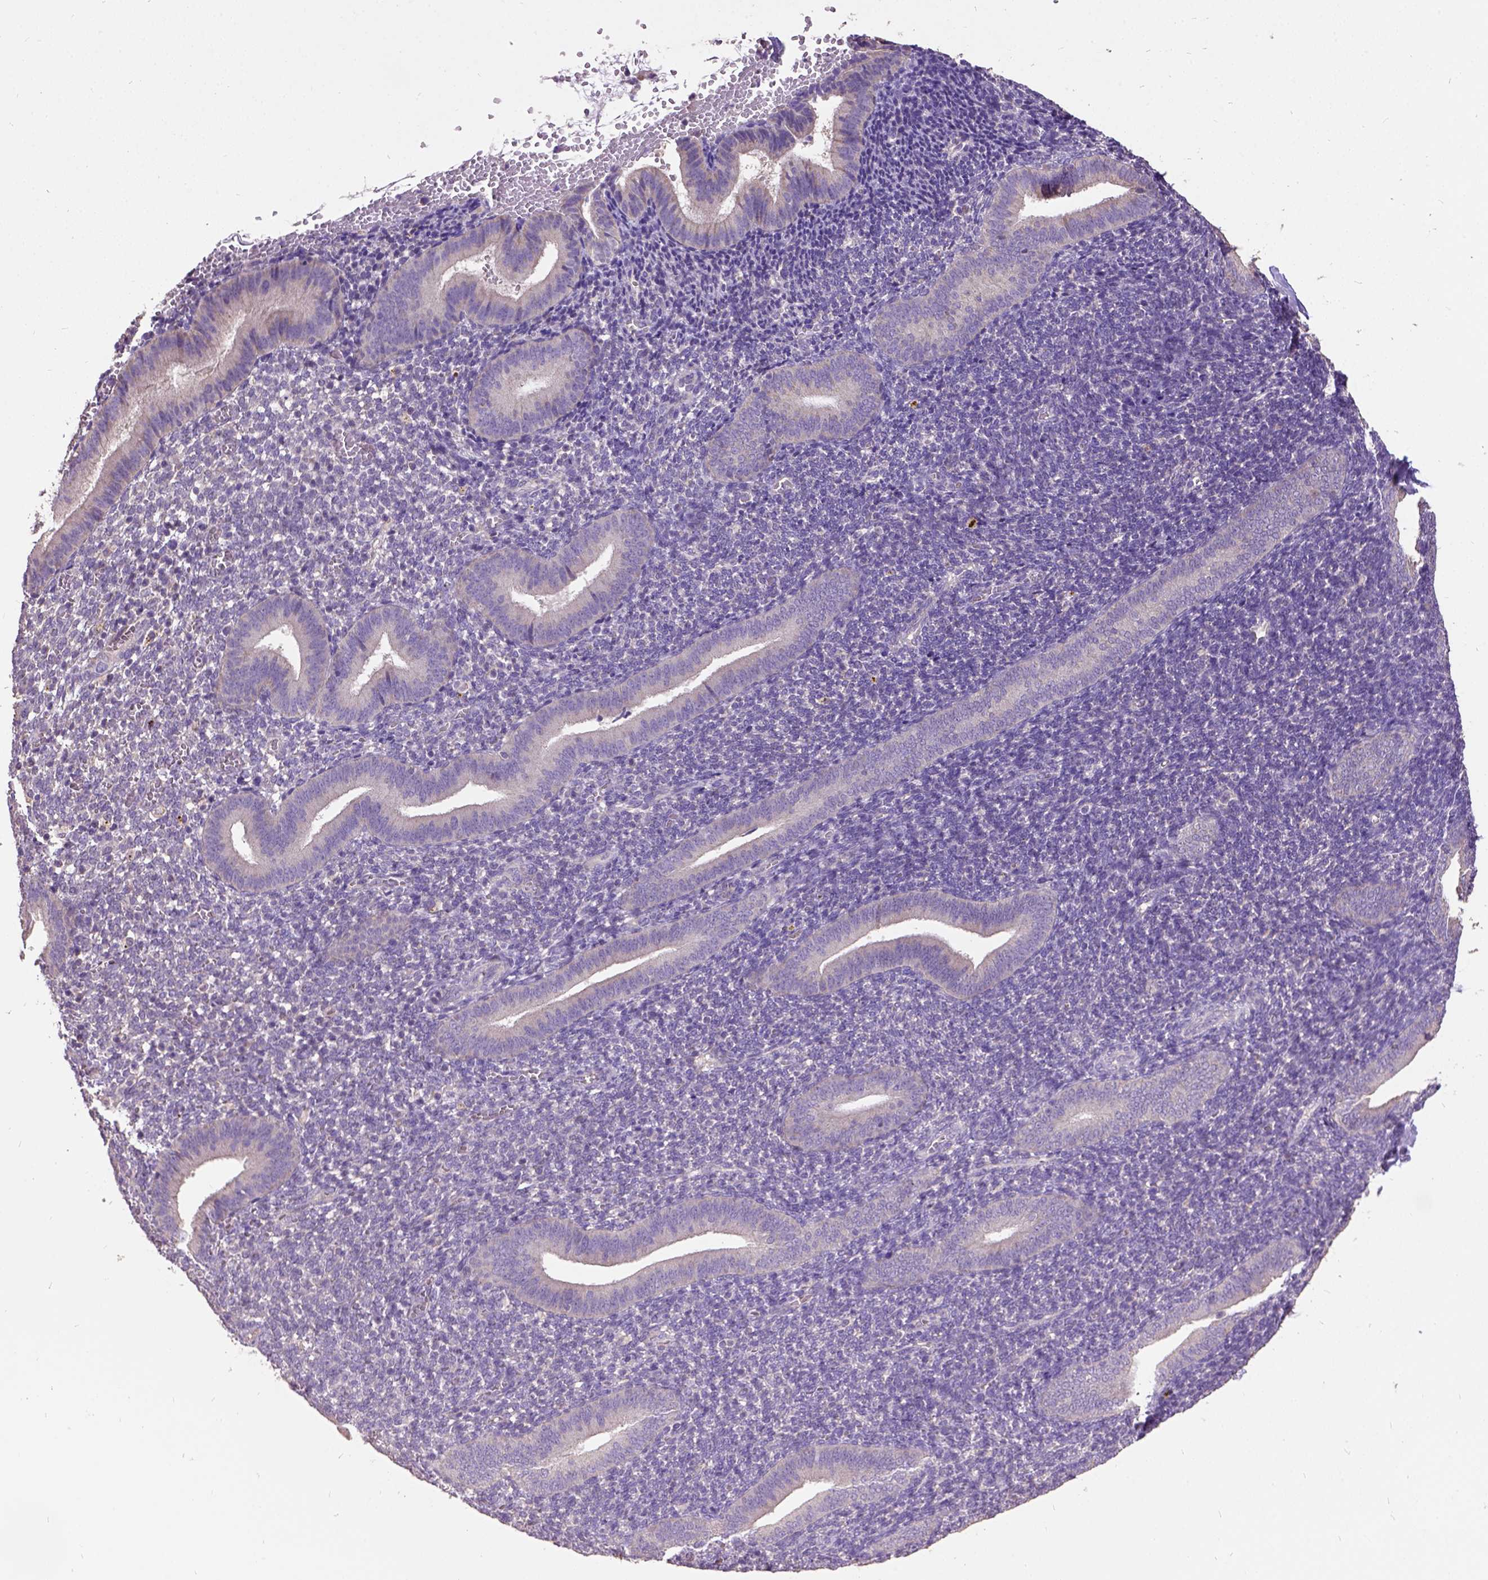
{"staining": {"intensity": "negative", "quantity": "none", "location": "none"}, "tissue": "endometrium", "cell_type": "Cells in endometrial stroma", "image_type": "normal", "snomed": [{"axis": "morphology", "description": "Normal tissue, NOS"}, {"axis": "topography", "description": "Endometrium"}], "caption": "An IHC micrograph of benign endometrium is shown. There is no staining in cells in endometrial stroma of endometrium. The staining was performed using DAB (3,3'-diaminobenzidine) to visualize the protein expression in brown, while the nuclei were stained in blue with hematoxylin (Magnification: 20x).", "gene": "DQX1", "patient": {"sex": "female", "age": 25}}